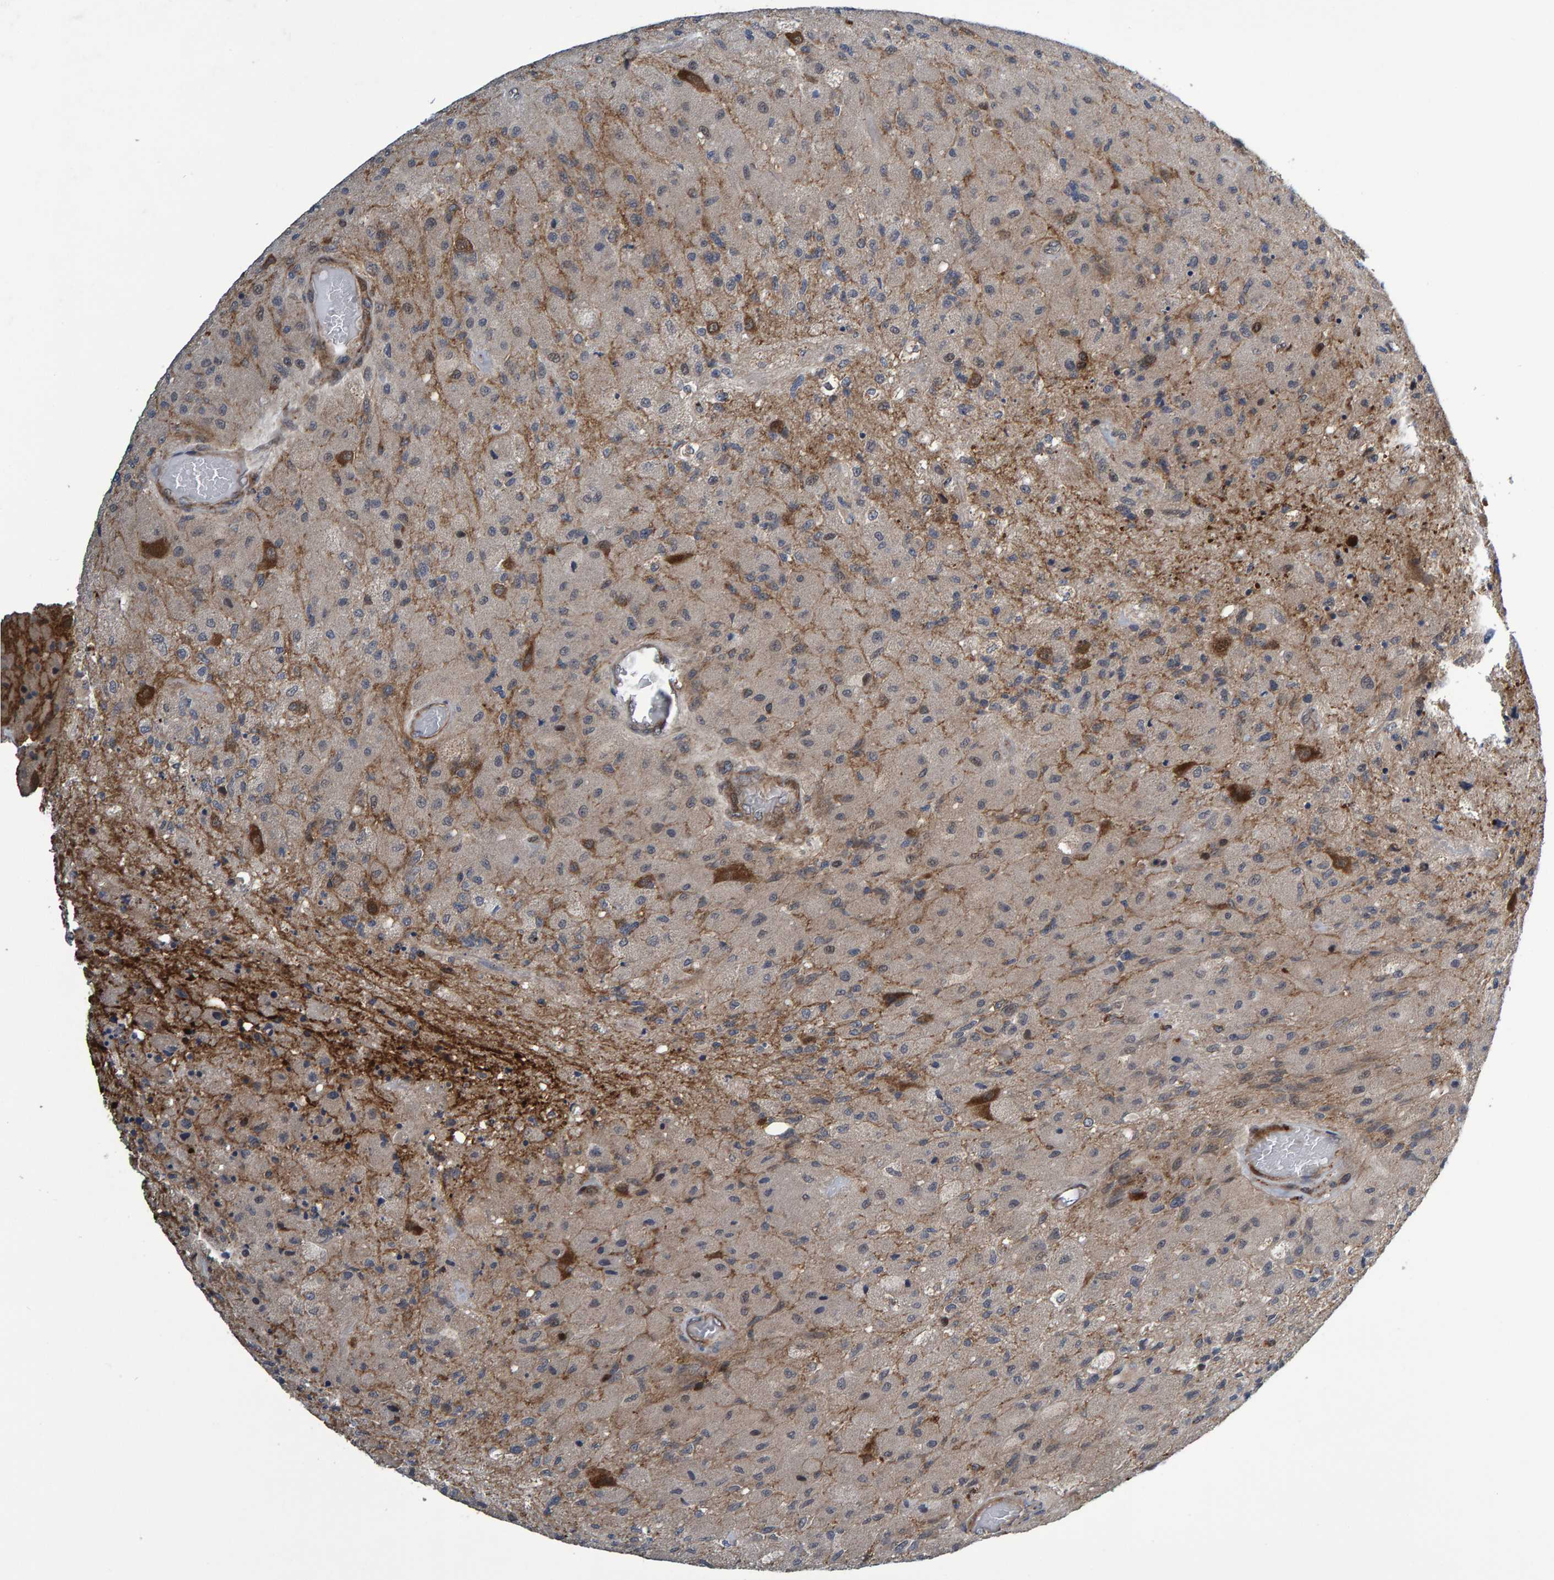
{"staining": {"intensity": "moderate", "quantity": "<25%", "location": "cytoplasmic/membranous"}, "tissue": "glioma", "cell_type": "Tumor cells", "image_type": "cancer", "snomed": [{"axis": "morphology", "description": "Normal tissue, NOS"}, {"axis": "morphology", "description": "Glioma, malignant, High grade"}, {"axis": "topography", "description": "Cerebral cortex"}], "caption": "Brown immunohistochemical staining in glioma shows moderate cytoplasmic/membranous positivity in approximately <25% of tumor cells.", "gene": "ATP6V1H", "patient": {"sex": "male", "age": 77}}